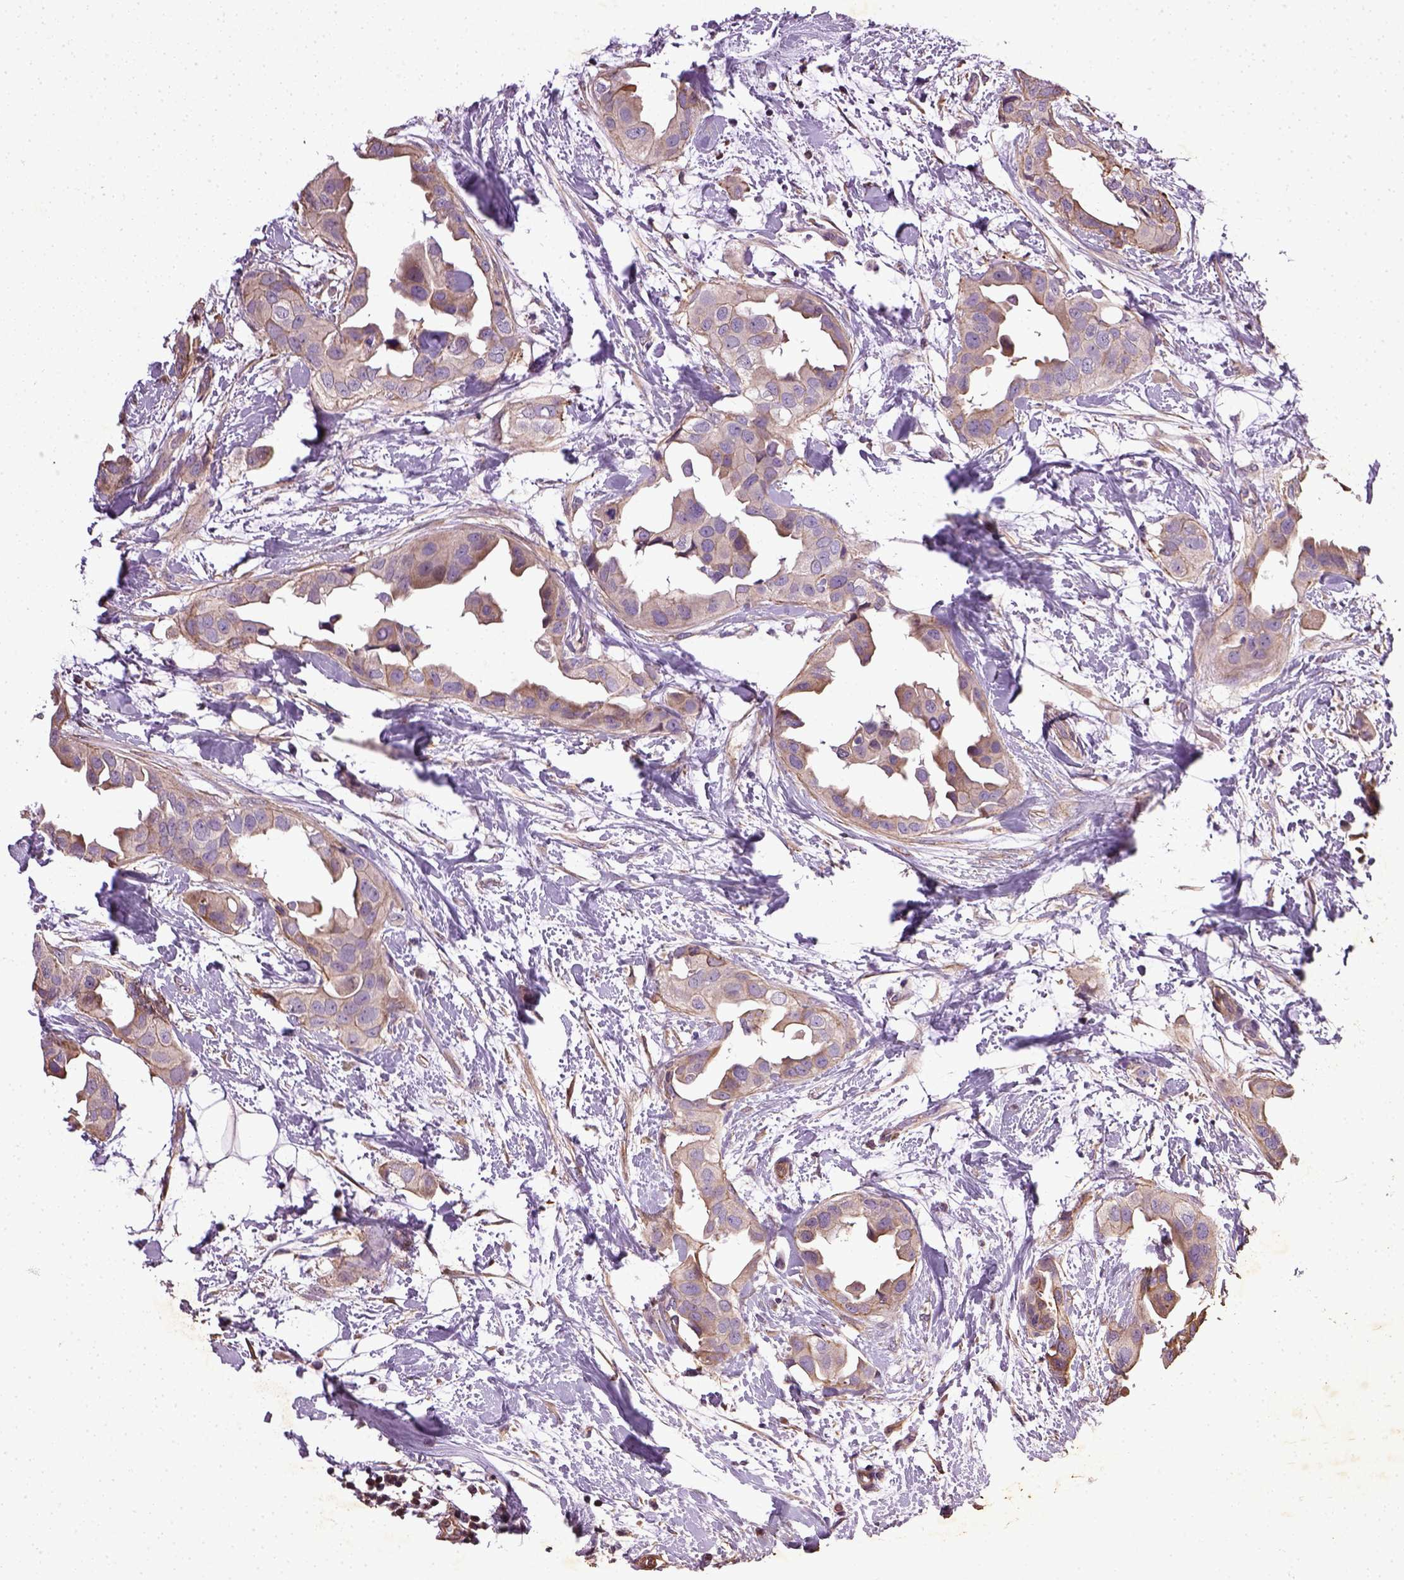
{"staining": {"intensity": "weak", "quantity": "25%-75%", "location": "cytoplasmic/membranous"}, "tissue": "breast cancer", "cell_type": "Tumor cells", "image_type": "cancer", "snomed": [{"axis": "morphology", "description": "Normal tissue, NOS"}, {"axis": "morphology", "description": "Duct carcinoma"}, {"axis": "topography", "description": "Breast"}], "caption": "Tumor cells exhibit weak cytoplasmic/membranous staining in about 25%-75% of cells in breast cancer.", "gene": "TPRG1", "patient": {"sex": "female", "age": 40}}